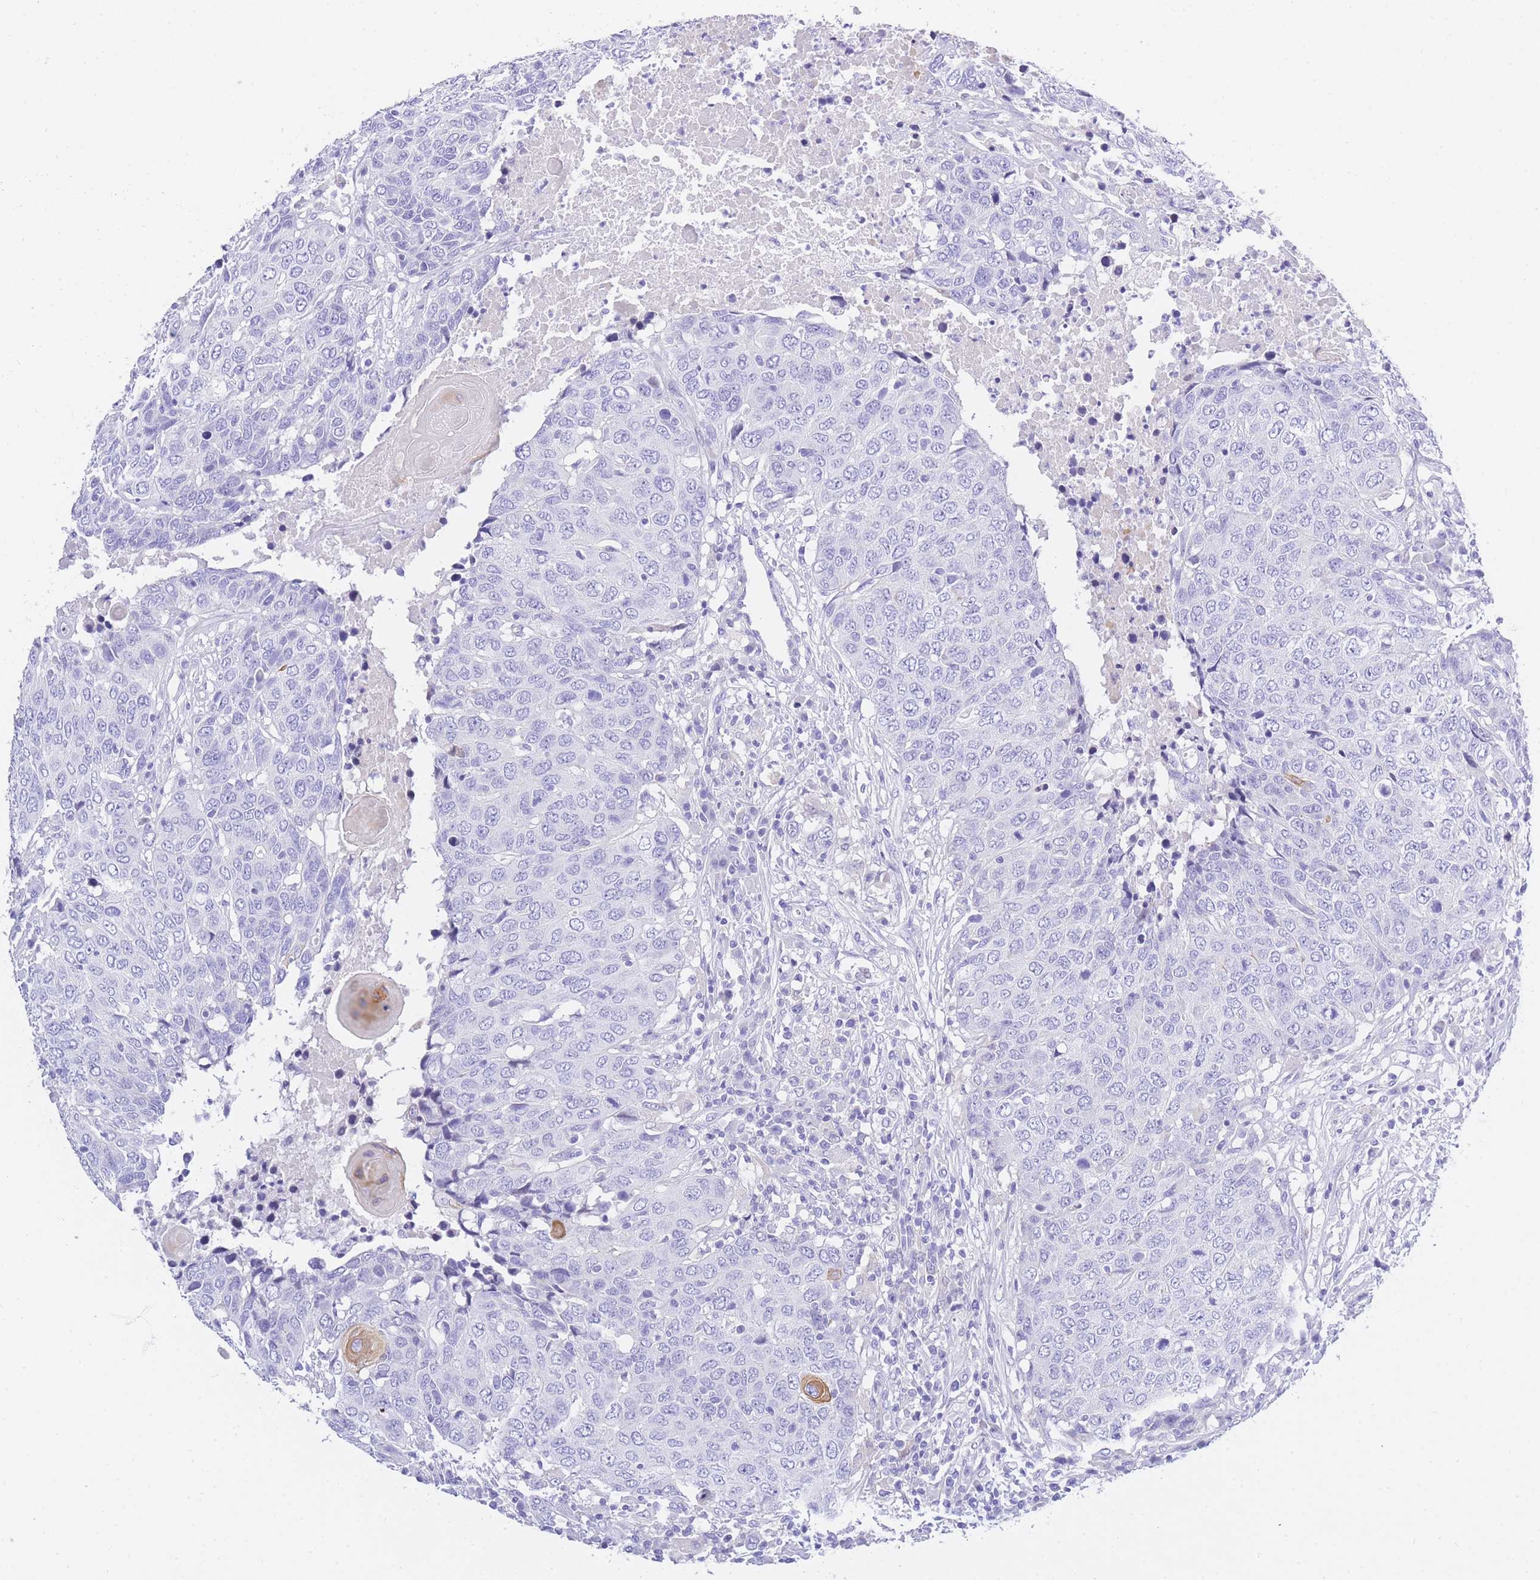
{"staining": {"intensity": "negative", "quantity": "none", "location": "none"}, "tissue": "head and neck cancer", "cell_type": "Tumor cells", "image_type": "cancer", "snomed": [{"axis": "morphology", "description": "Squamous cell carcinoma, NOS"}, {"axis": "topography", "description": "Head-Neck"}], "caption": "Immunohistochemical staining of head and neck cancer shows no significant expression in tumor cells.", "gene": "TIFAB", "patient": {"sex": "male", "age": 66}}